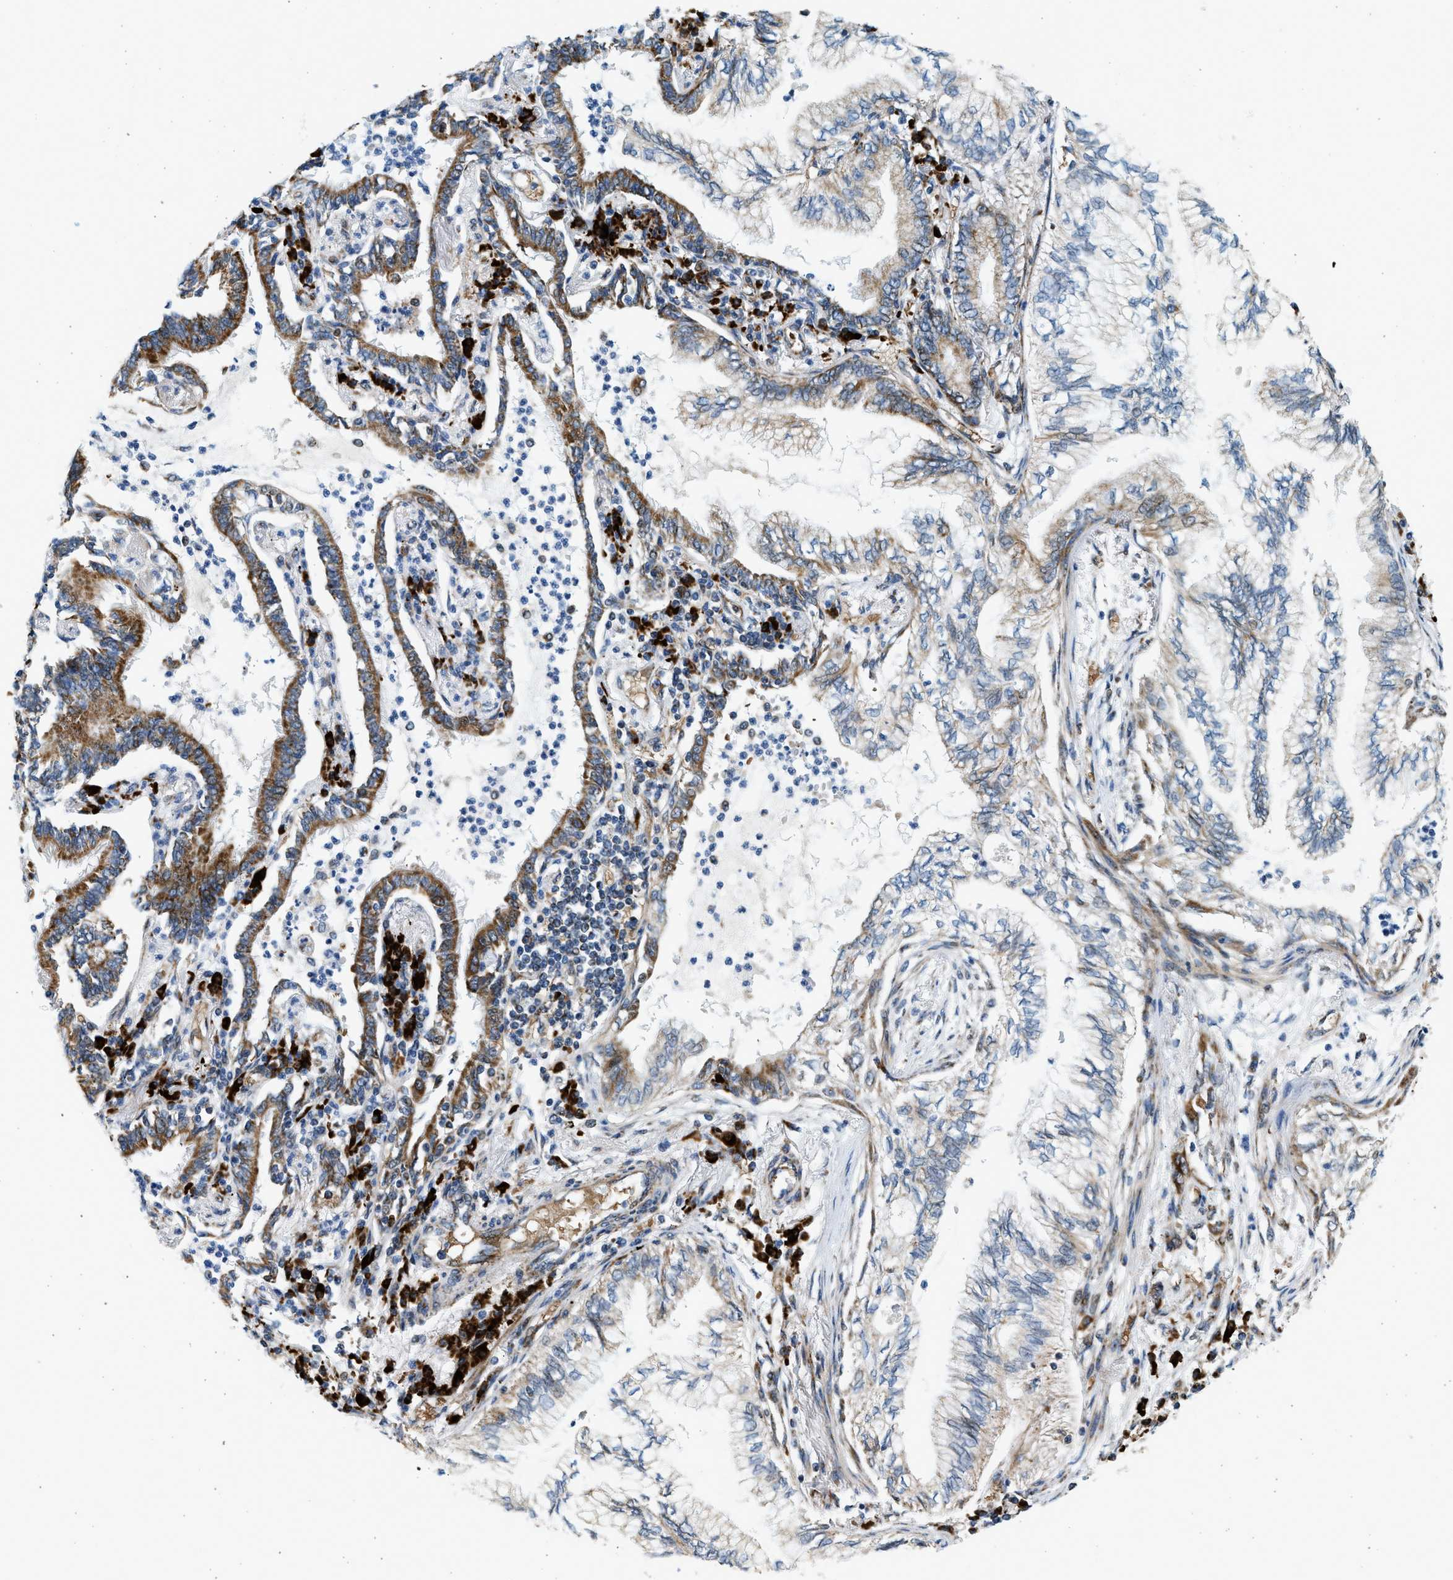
{"staining": {"intensity": "strong", "quantity": ">75%", "location": "cytoplasmic/membranous"}, "tissue": "lung cancer", "cell_type": "Tumor cells", "image_type": "cancer", "snomed": [{"axis": "morphology", "description": "Normal tissue, NOS"}, {"axis": "morphology", "description": "Adenocarcinoma, NOS"}, {"axis": "topography", "description": "Bronchus"}, {"axis": "topography", "description": "Lung"}], "caption": "An immunohistochemistry (IHC) micrograph of tumor tissue is shown. Protein staining in brown labels strong cytoplasmic/membranous positivity in lung cancer within tumor cells.", "gene": "KCNMB3", "patient": {"sex": "female", "age": 70}}